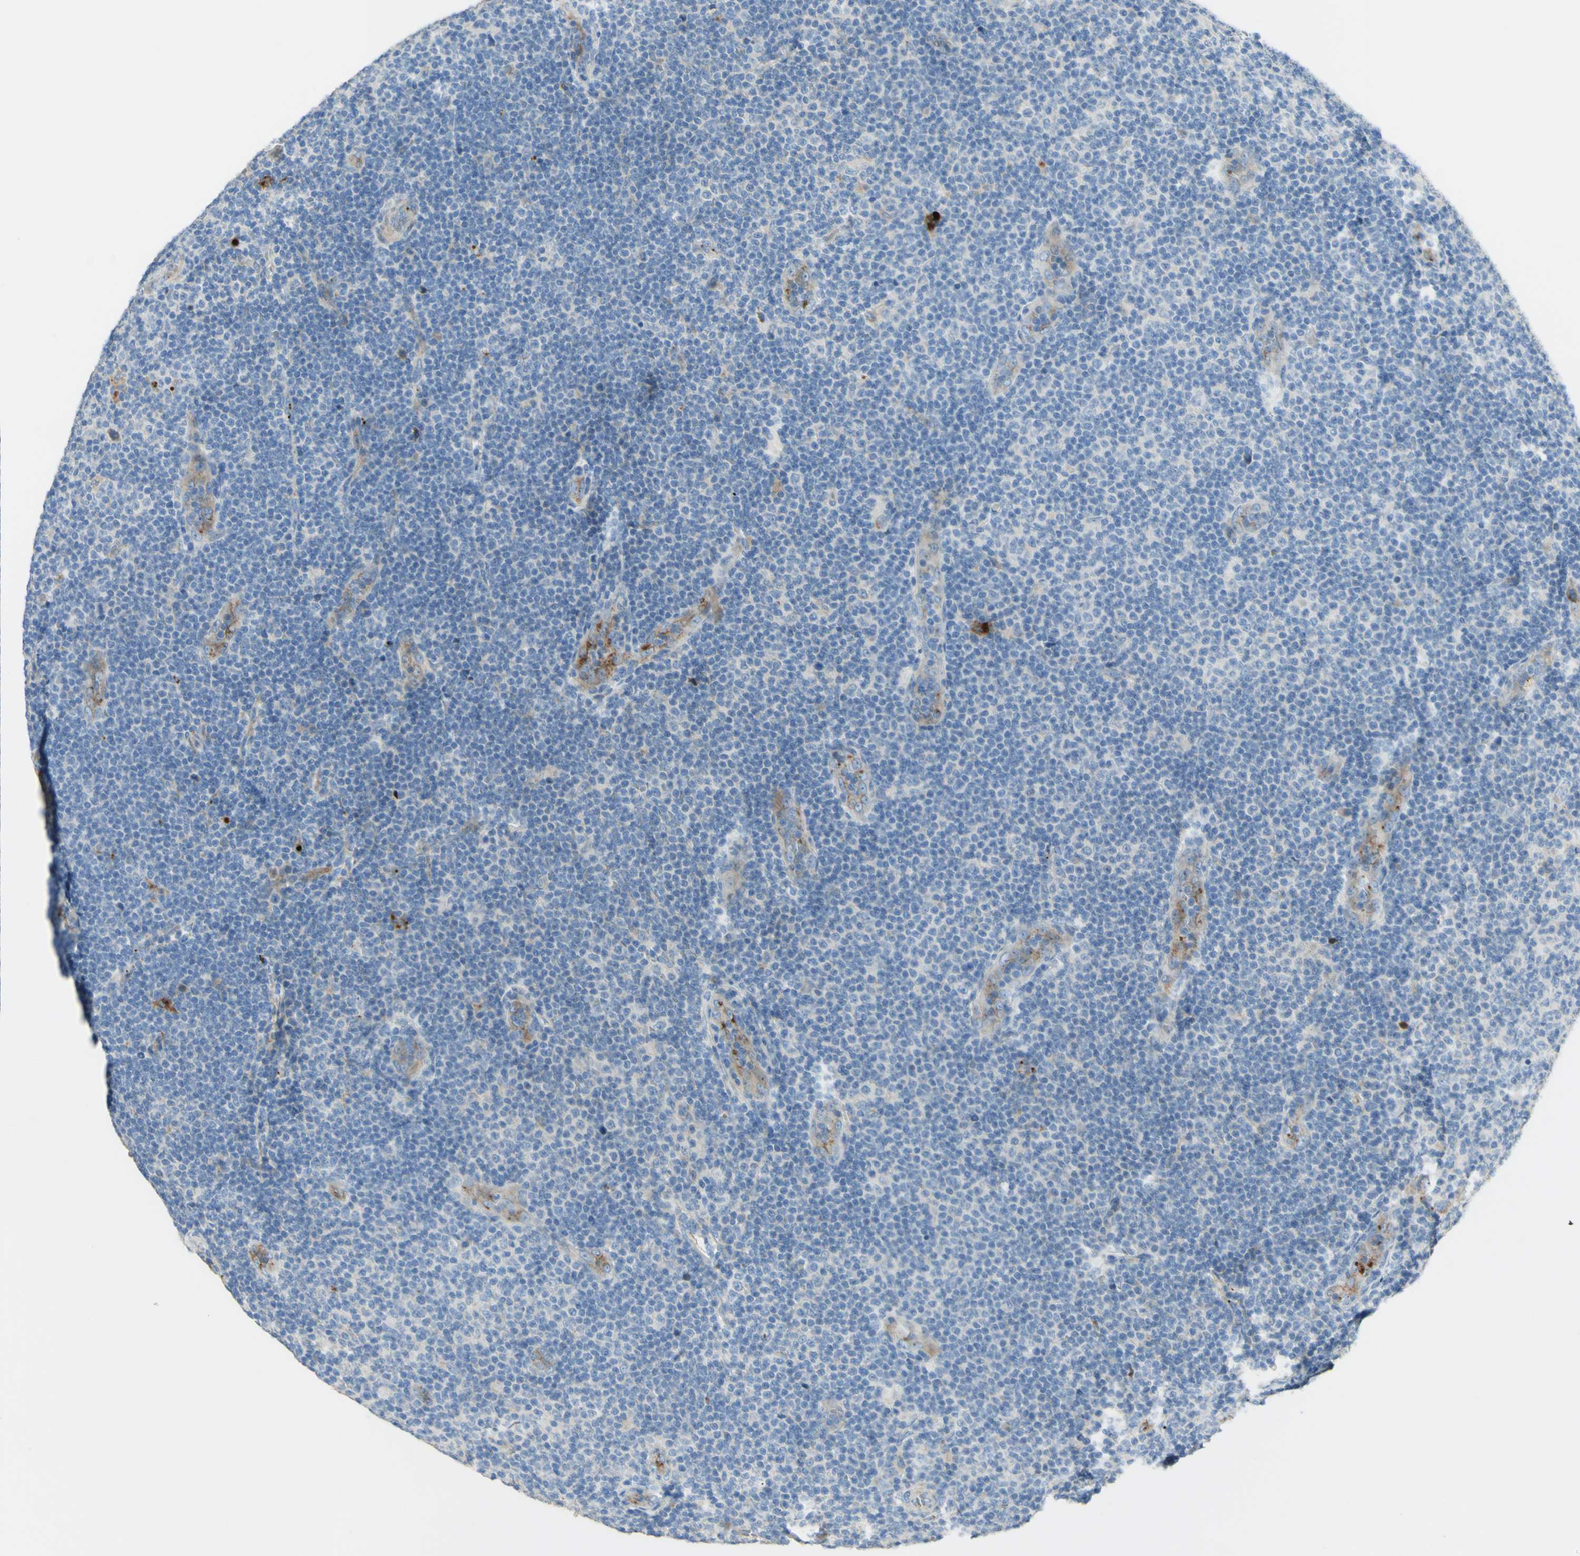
{"staining": {"intensity": "negative", "quantity": "none", "location": "none"}, "tissue": "lymphoma", "cell_type": "Tumor cells", "image_type": "cancer", "snomed": [{"axis": "morphology", "description": "Malignant lymphoma, non-Hodgkin's type, Low grade"}, {"axis": "topography", "description": "Lymph node"}], "caption": "Tumor cells are negative for brown protein staining in malignant lymphoma, non-Hodgkin's type (low-grade).", "gene": "GAN", "patient": {"sex": "male", "age": 83}}